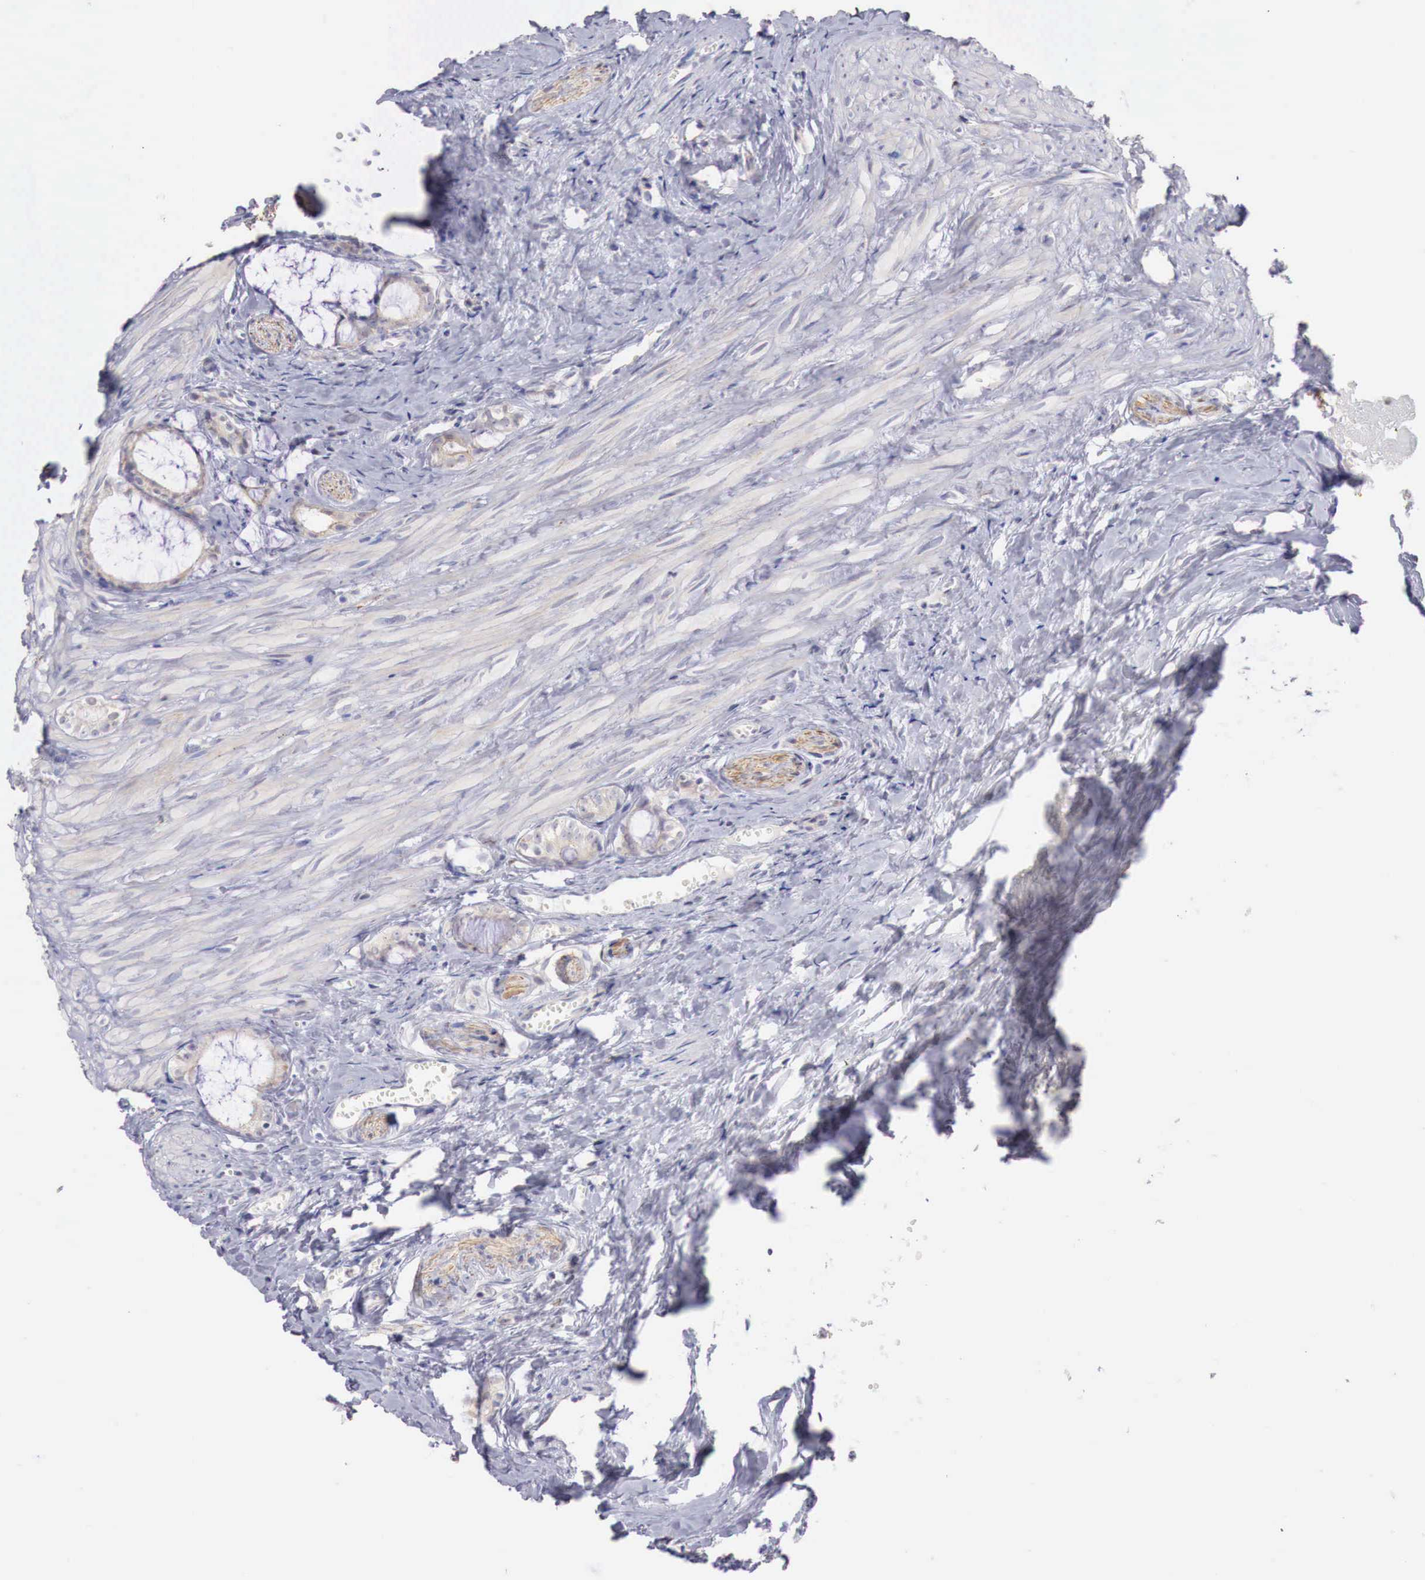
{"staining": {"intensity": "weak", "quantity": "25%-75%", "location": "nuclear"}, "tissue": "seminal vesicle", "cell_type": "Glandular cells", "image_type": "normal", "snomed": [{"axis": "morphology", "description": "Normal tissue, NOS"}, {"axis": "topography", "description": "Seminal veicle"}], "caption": "Glandular cells exhibit low levels of weak nuclear staining in about 25%-75% of cells in unremarkable human seminal vesicle. (DAB (3,3'-diaminobenzidine) = brown stain, brightfield microscopy at high magnification).", "gene": "TRIM13", "patient": {"sex": "male", "age": 60}}